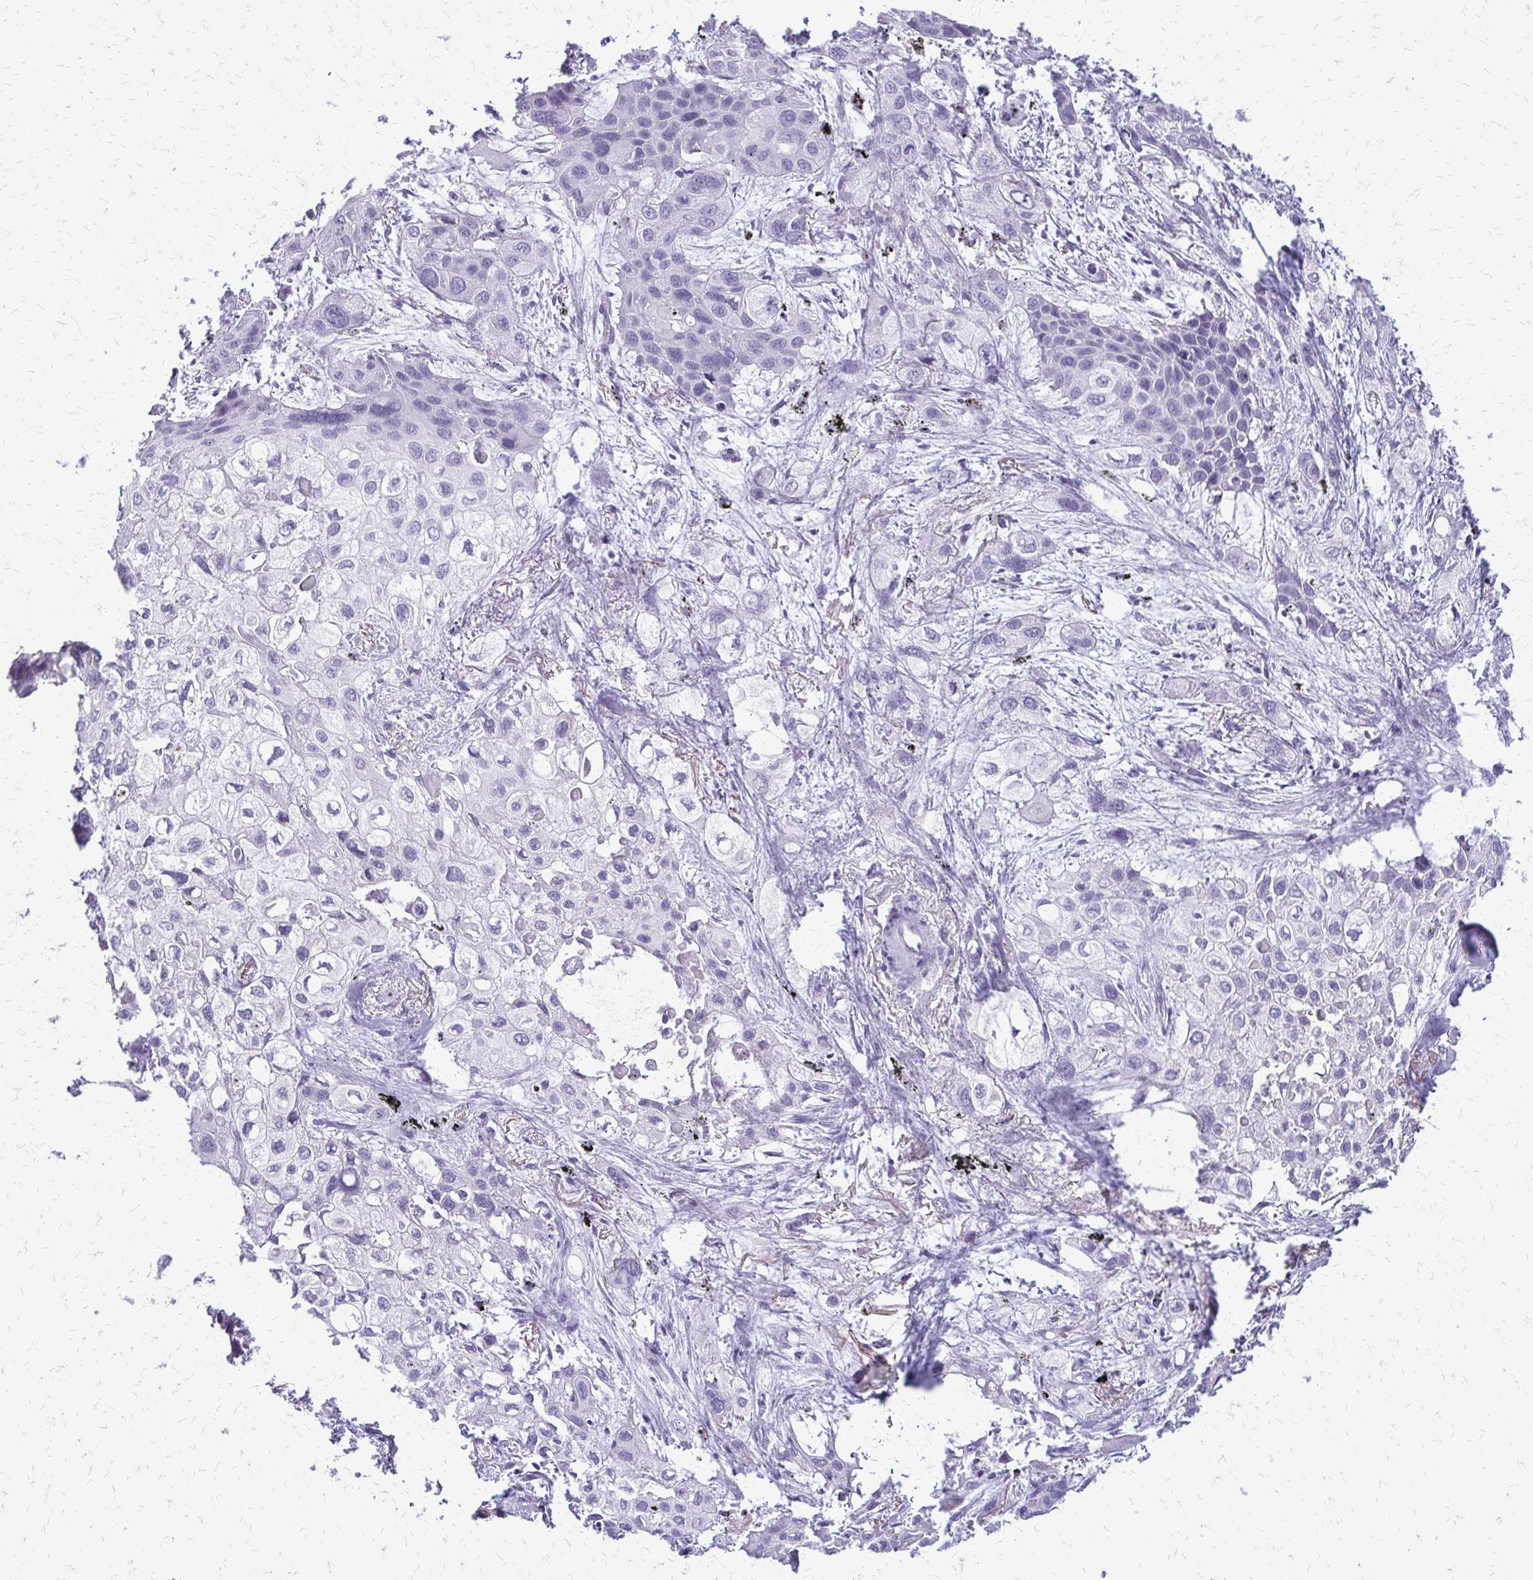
{"staining": {"intensity": "negative", "quantity": "none", "location": "none"}, "tissue": "lung cancer", "cell_type": "Tumor cells", "image_type": "cancer", "snomed": [{"axis": "morphology", "description": "Squamous cell carcinoma, NOS"}, {"axis": "morphology", "description": "Squamous cell carcinoma, metastatic, NOS"}, {"axis": "topography", "description": "Lung"}], "caption": "Tumor cells are negative for brown protein staining in lung cancer.", "gene": "FAM162B", "patient": {"sex": "male", "age": 59}}